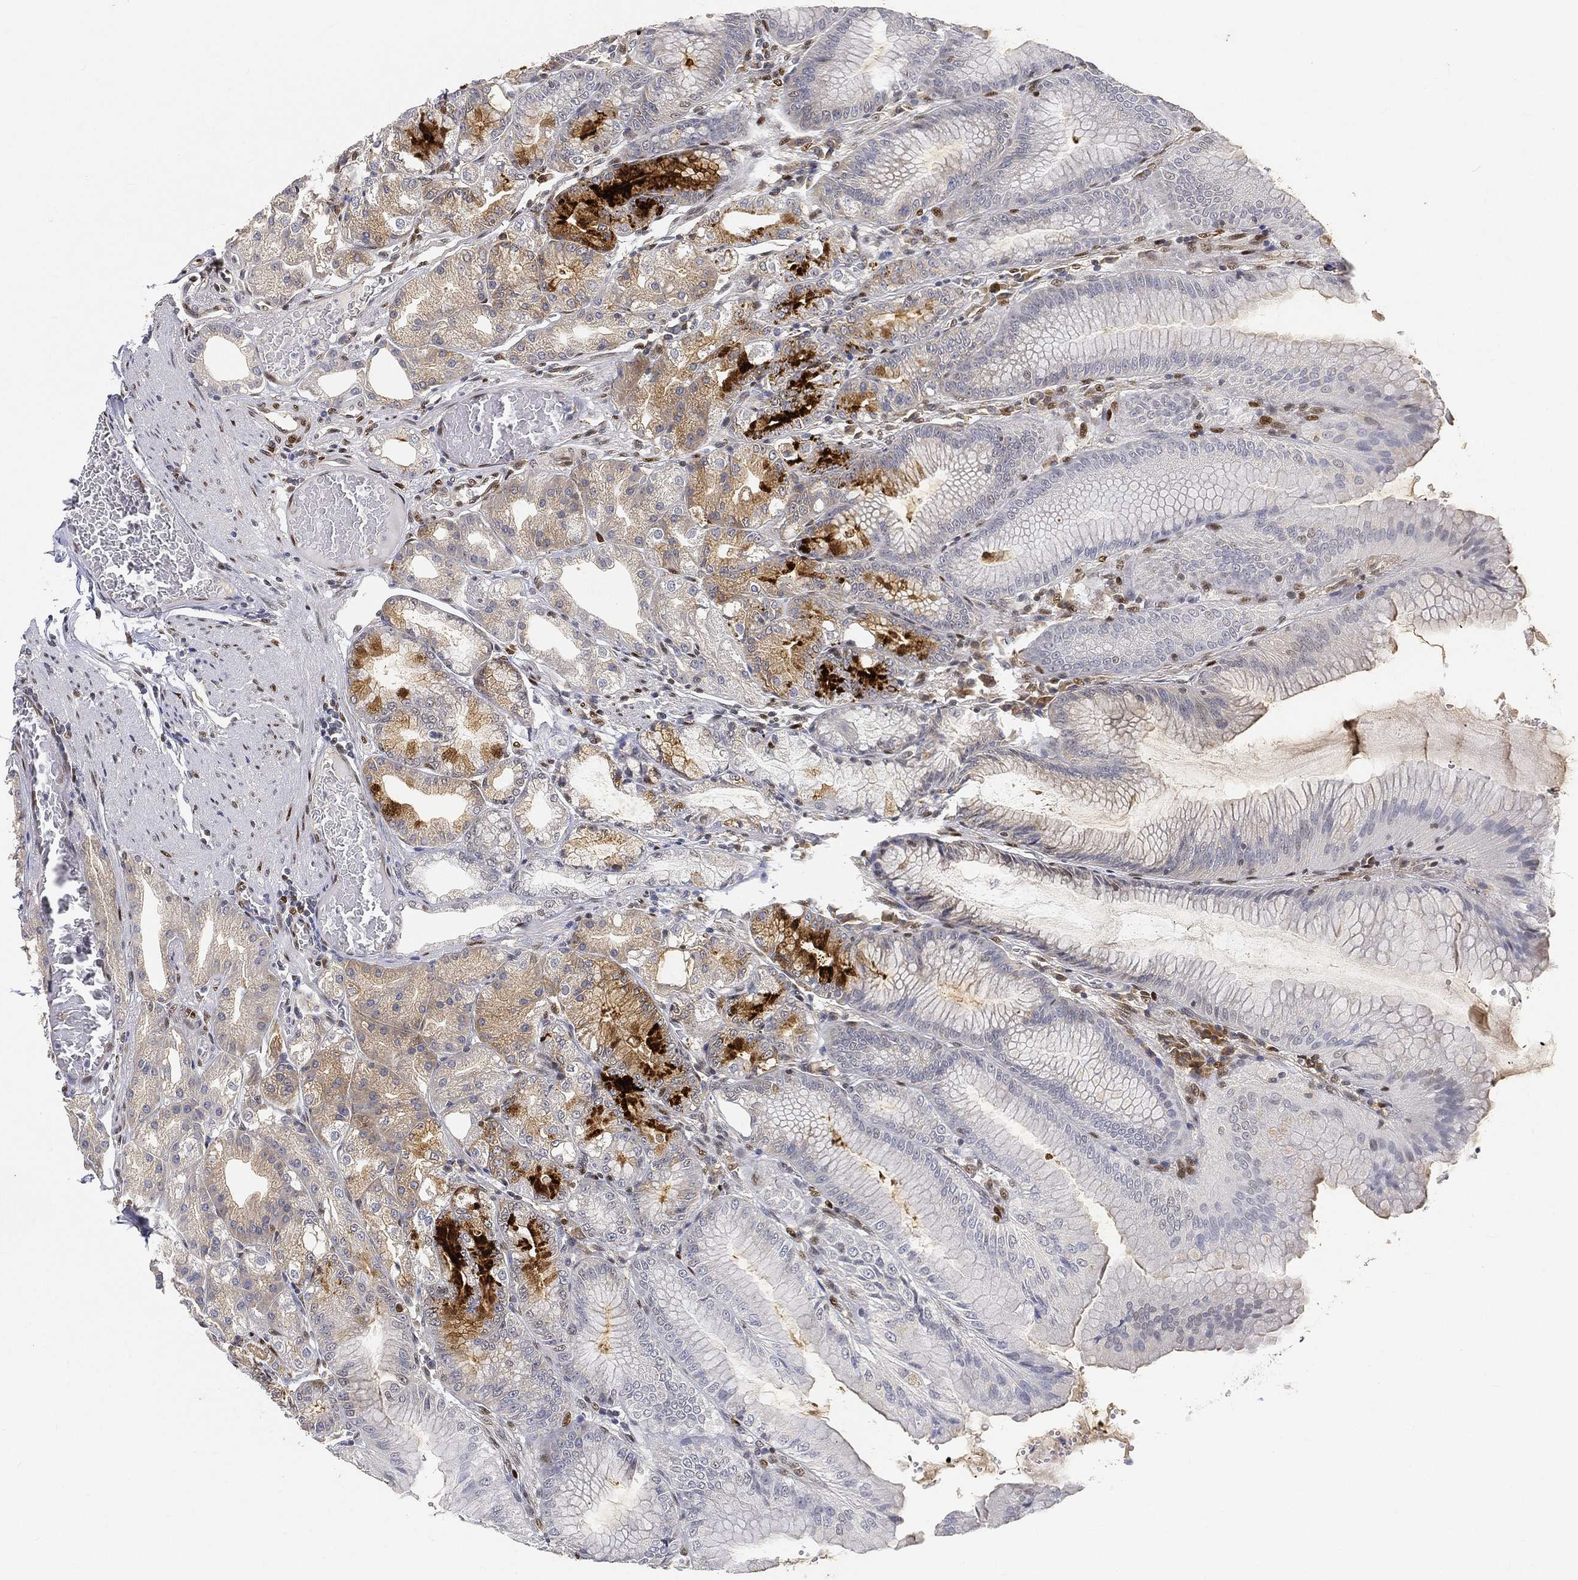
{"staining": {"intensity": "moderate", "quantity": "<25%", "location": "nuclear"}, "tissue": "stomach", "cell_type": "Glandular cells", "image_type": "normal", "snomed": [{"axis": "morphology", "description": "Normal tissue, NOS"}, {"axis": "topography", "description": "Stomach"}], "caption": "The immunohistochemical stain shows moderate nuclear positivity in glandular cells of normal stomach.", "gene": "CRTC3", "patient": {"sex": "male", "age": 71}}